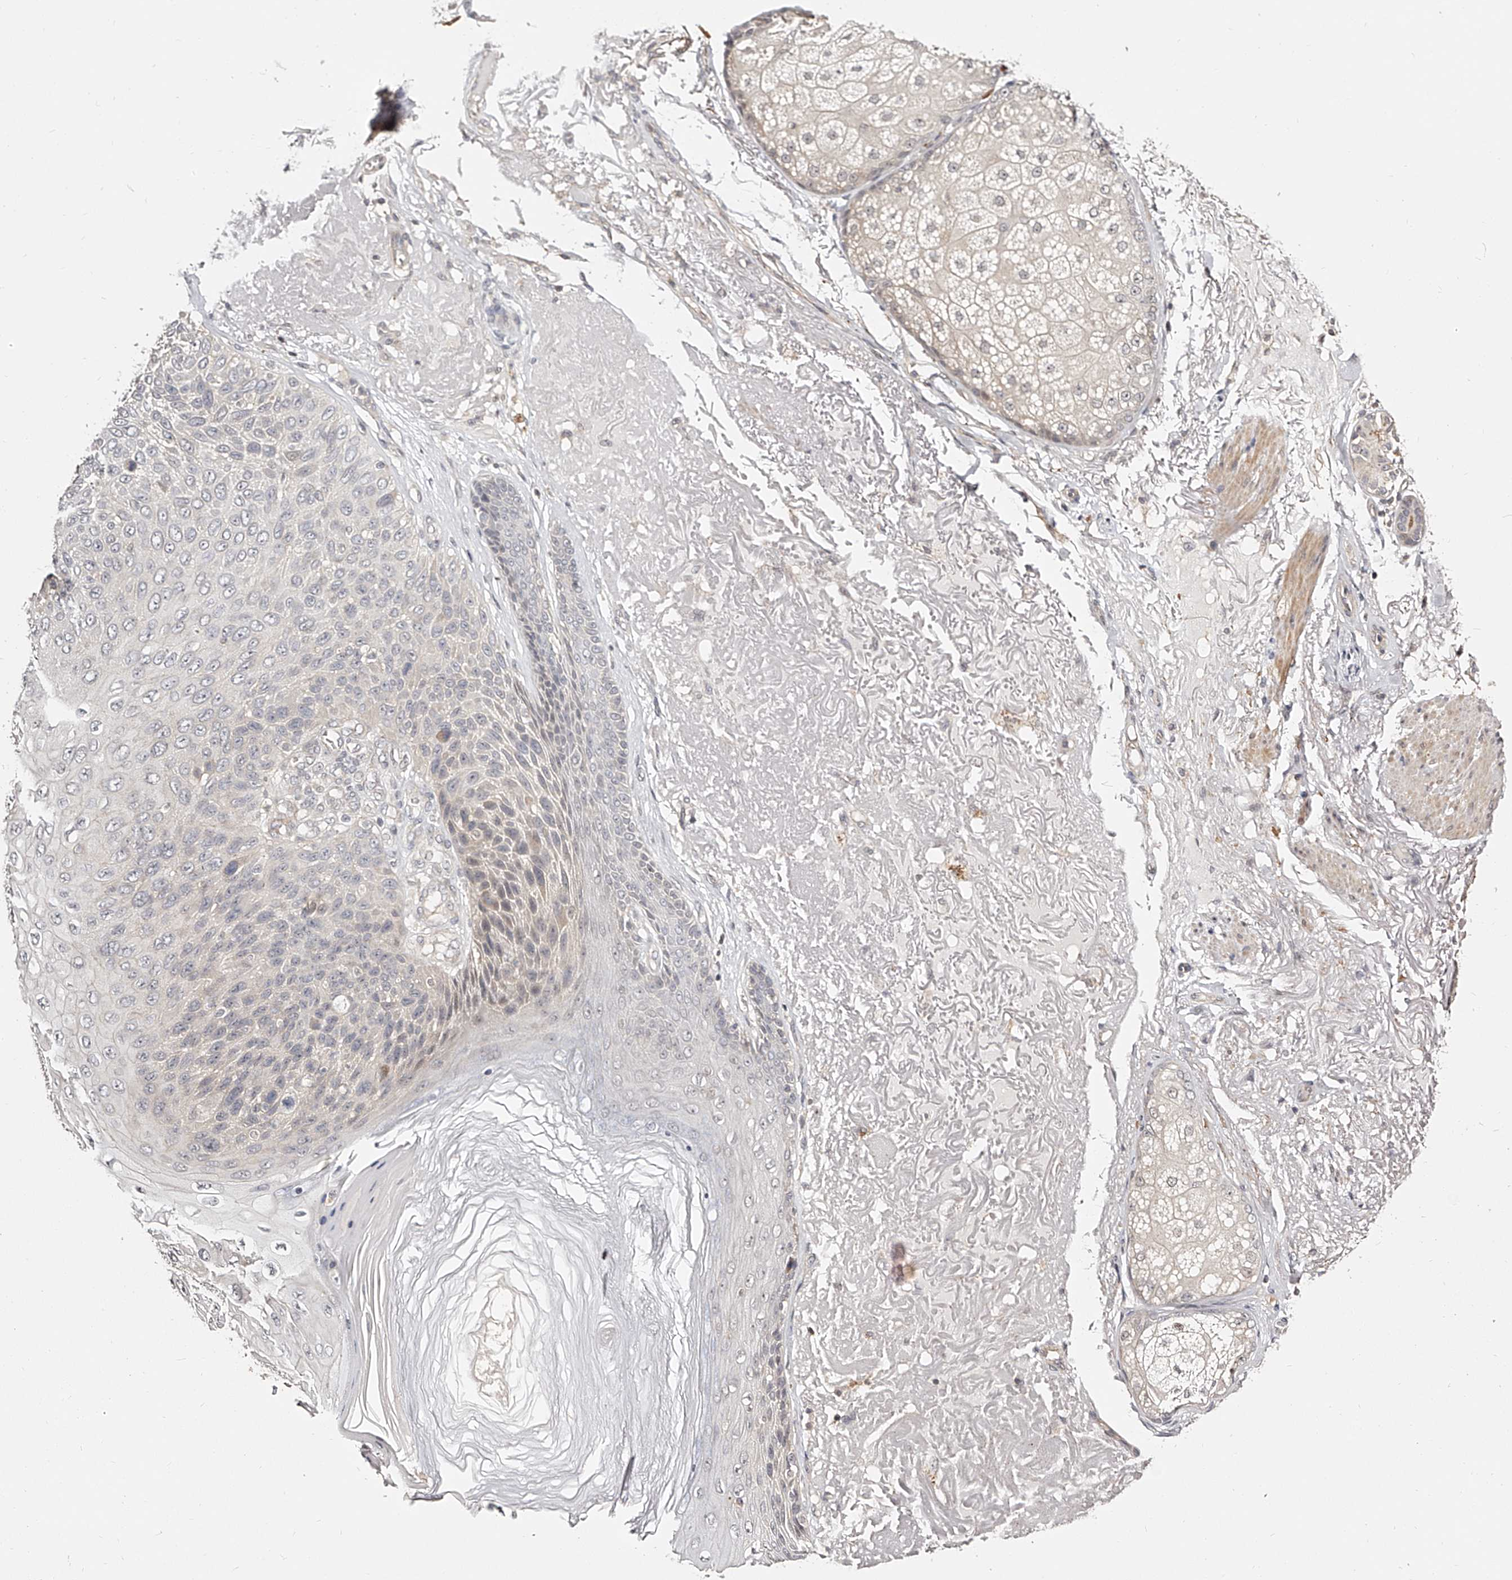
{"staining": {"intensity": "negative", "quantity": "none", "location": "none"}, "tissue": "skin cancer", "cell_type": "Tumor cells", "image_type": "cancer", "snomed": [{"axis": "morphology", "description": "Squamous cell carcinoma, NOS"}, {"axis": "topography", "description": "Skin"}], "caption": "Skin squamous cell carcinoma was stained to show a protein in brown. There is no significant staining in tumor cells. The staining was performed using DAB to visualize the protein expression in brown, while the nuclei were stained in blue with hematoxylin (Magnification: 20x).", "gene": "ZNF789", "patient": {"sex": "female", "age": 88}}